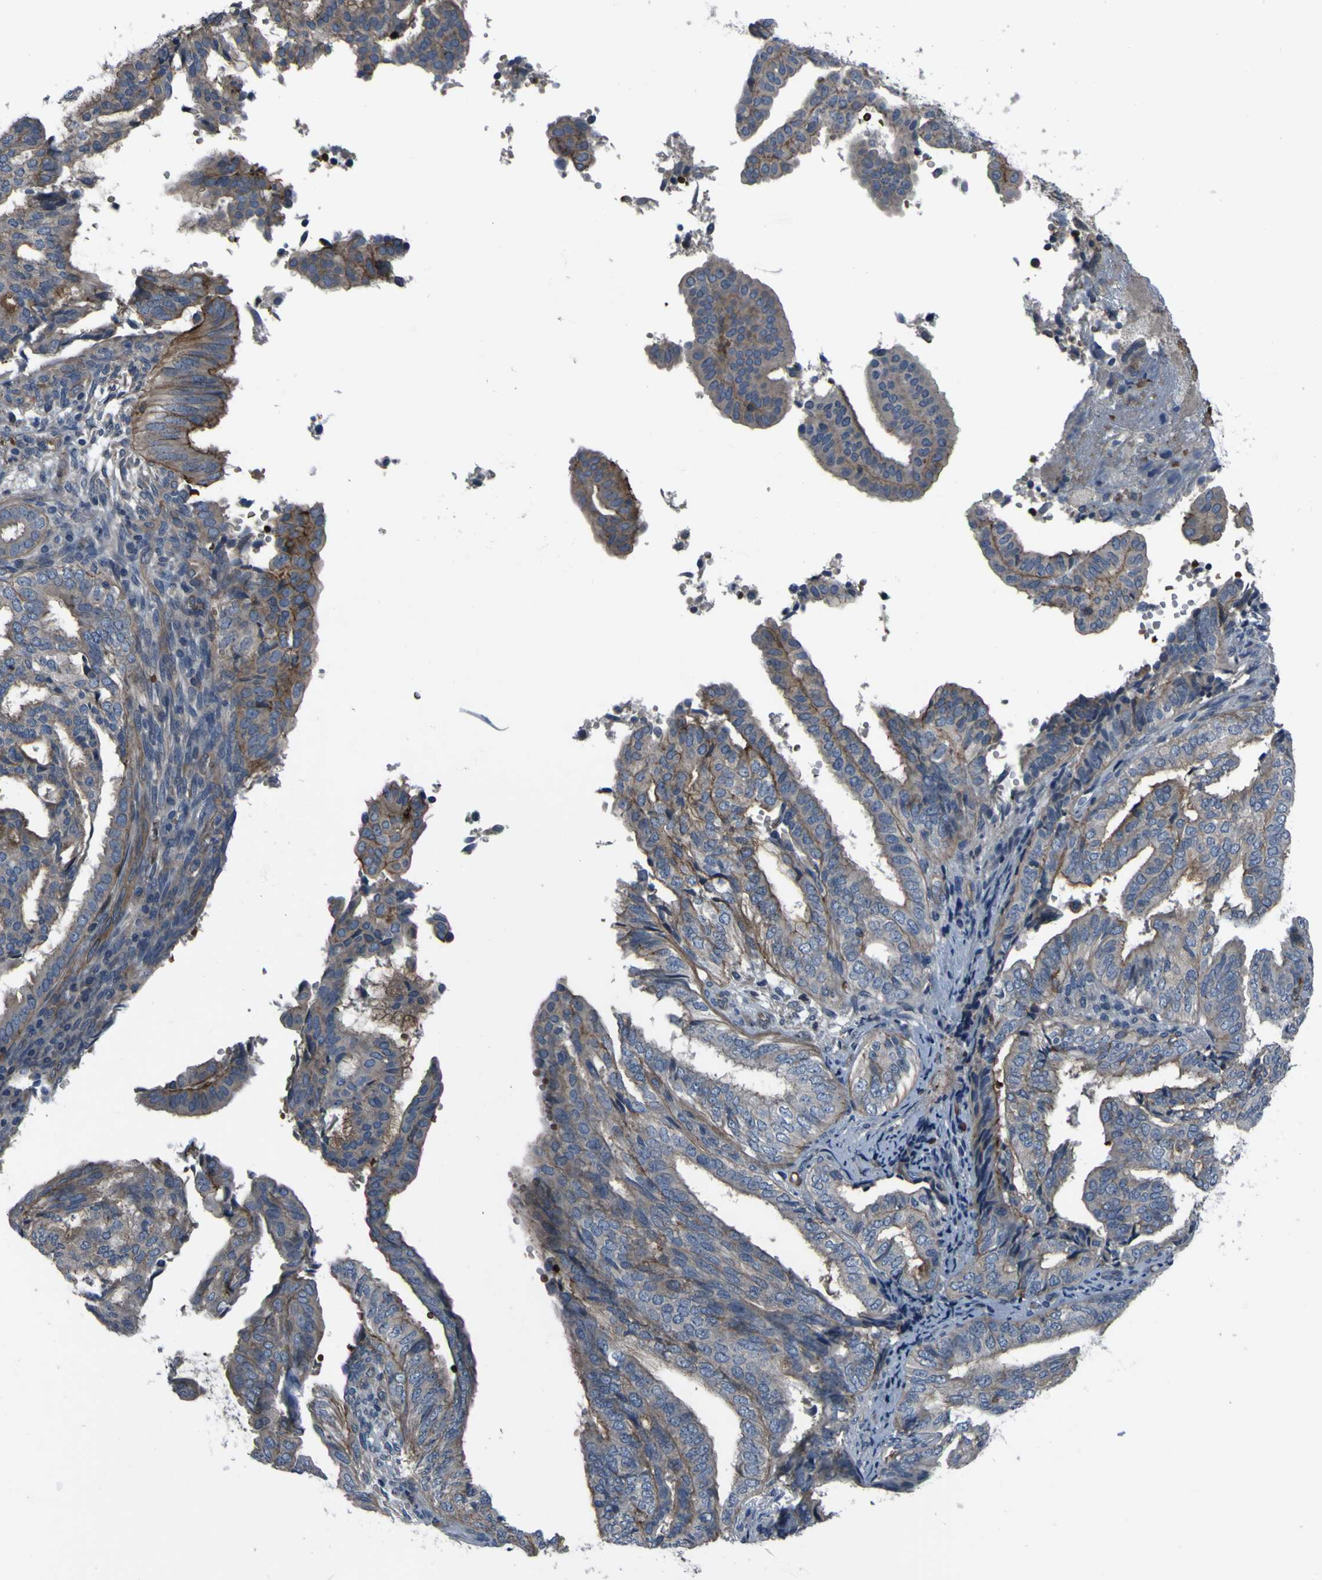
{"staining": {"intensity": "moderate", "quantity": "<25%", "location": "cytoplasmic/membranous"}, "tissue": "endometrial cancer", "cell_type": "Tumor cells", "image_type": "cancer", "snomed": [{"axis": "morphology", "description": "Adenocarcinoma, NOS"}, {"axis": "topography", "description": "Endometrium"}], "caption": "Adenocarcinoma (endometrial) stained with a protein marker exhibits moderate staining in tumor cells.", "gene": "GRAMD1A", "patient": {"sex": "female", "age": 58}}